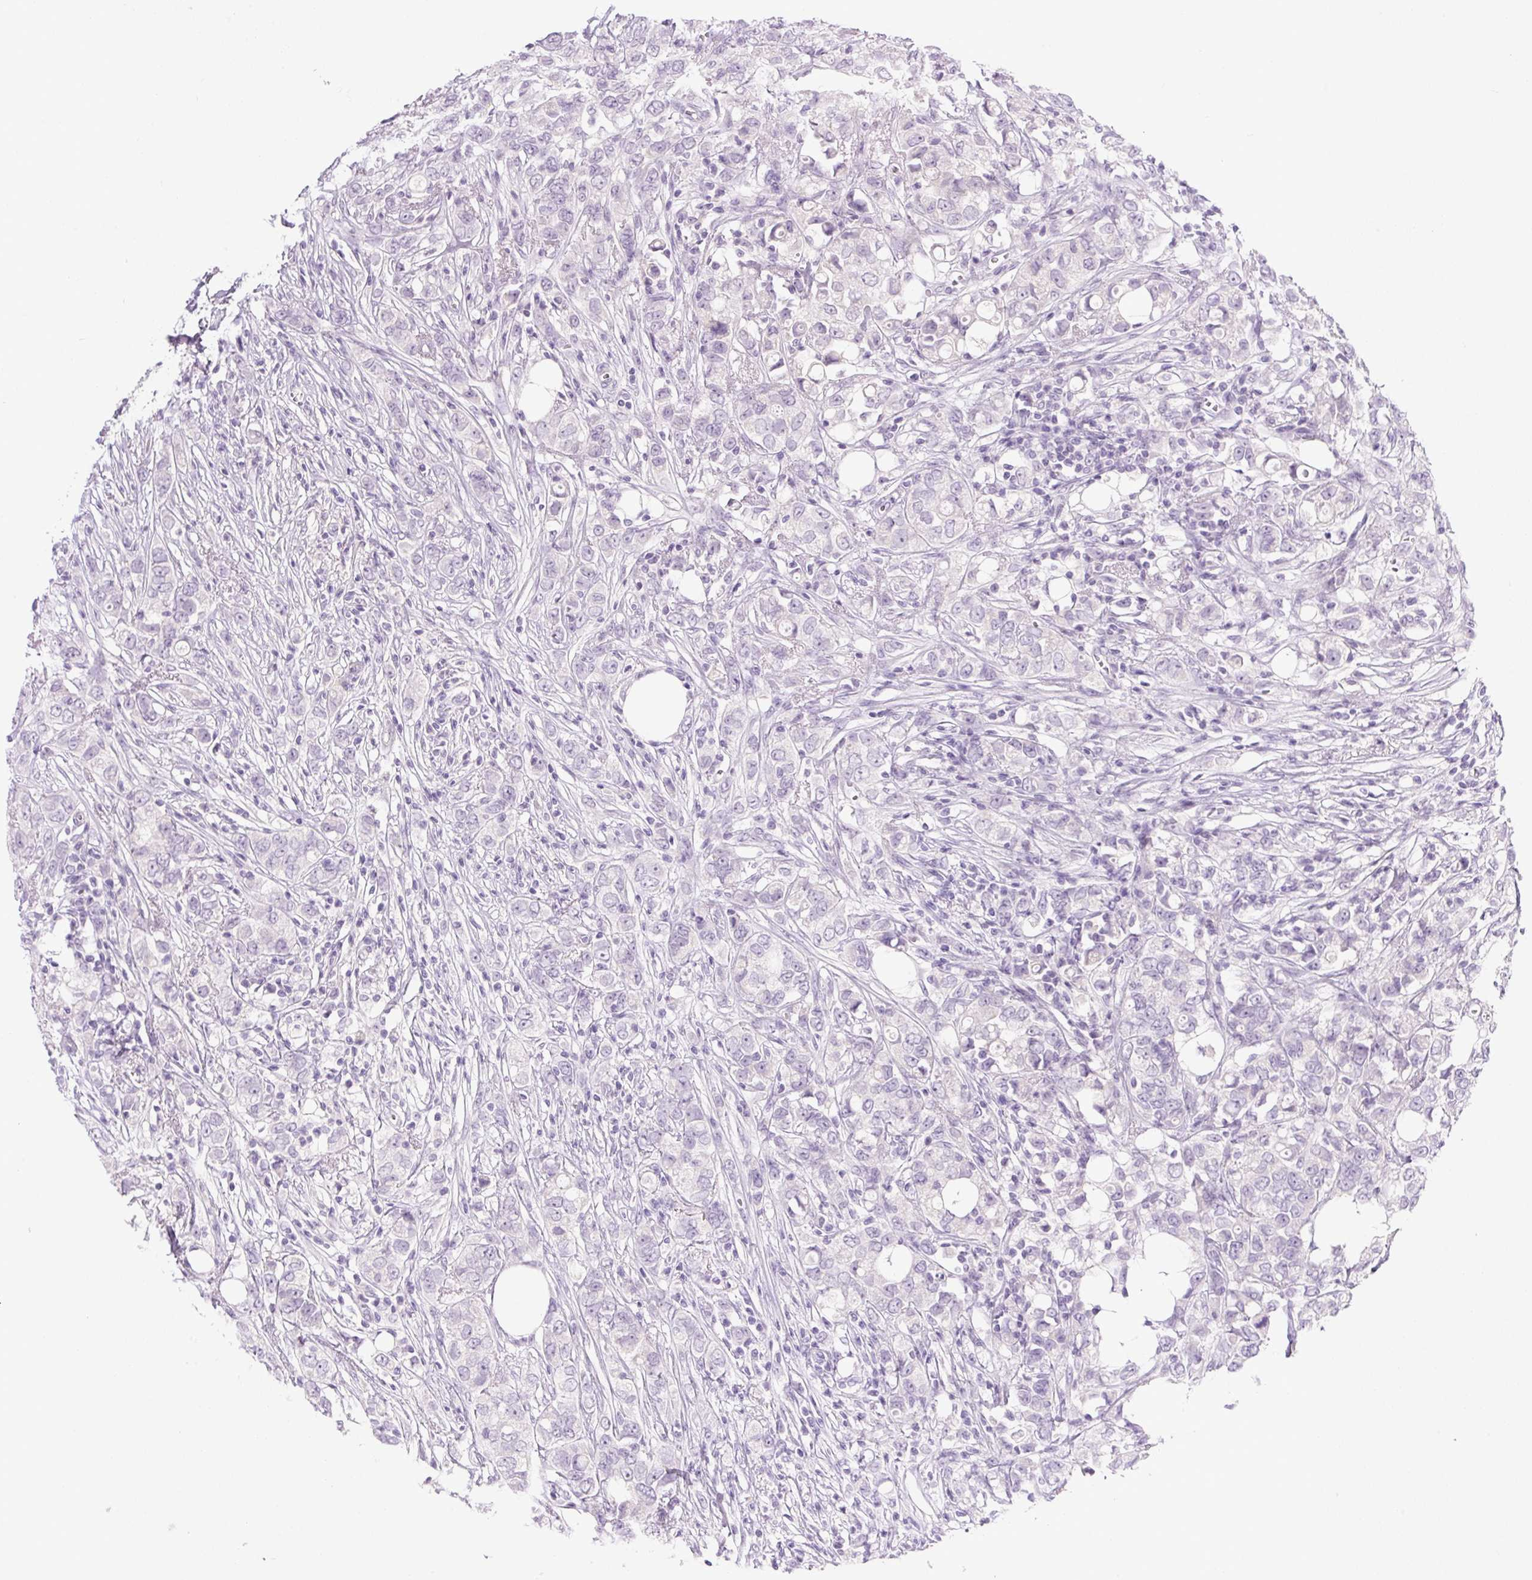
{"staining": {"intensity": "negative", "quantity": "none", "location": "none"}, "tissue": "breast cancer", "cell_type": "Tumor cells", "image_type": "cancer", "snomed": [{"axis": "morphology", "description": "Lobular carcinoma"}, {"axis": "topography", "description": "Breast"}], "caption": "IHC micrograph of neoplastic tissue: human breast lobular carcinoma stained with DAB exhibits no significant protein staining in tumor cells. (Stains: DAB IHC with hematoxylin counter stain, Microscopy: brightfield microscopy at high magnification).", "gene": "COL9A2", "patient": {"sex": "female", "age": 91}}